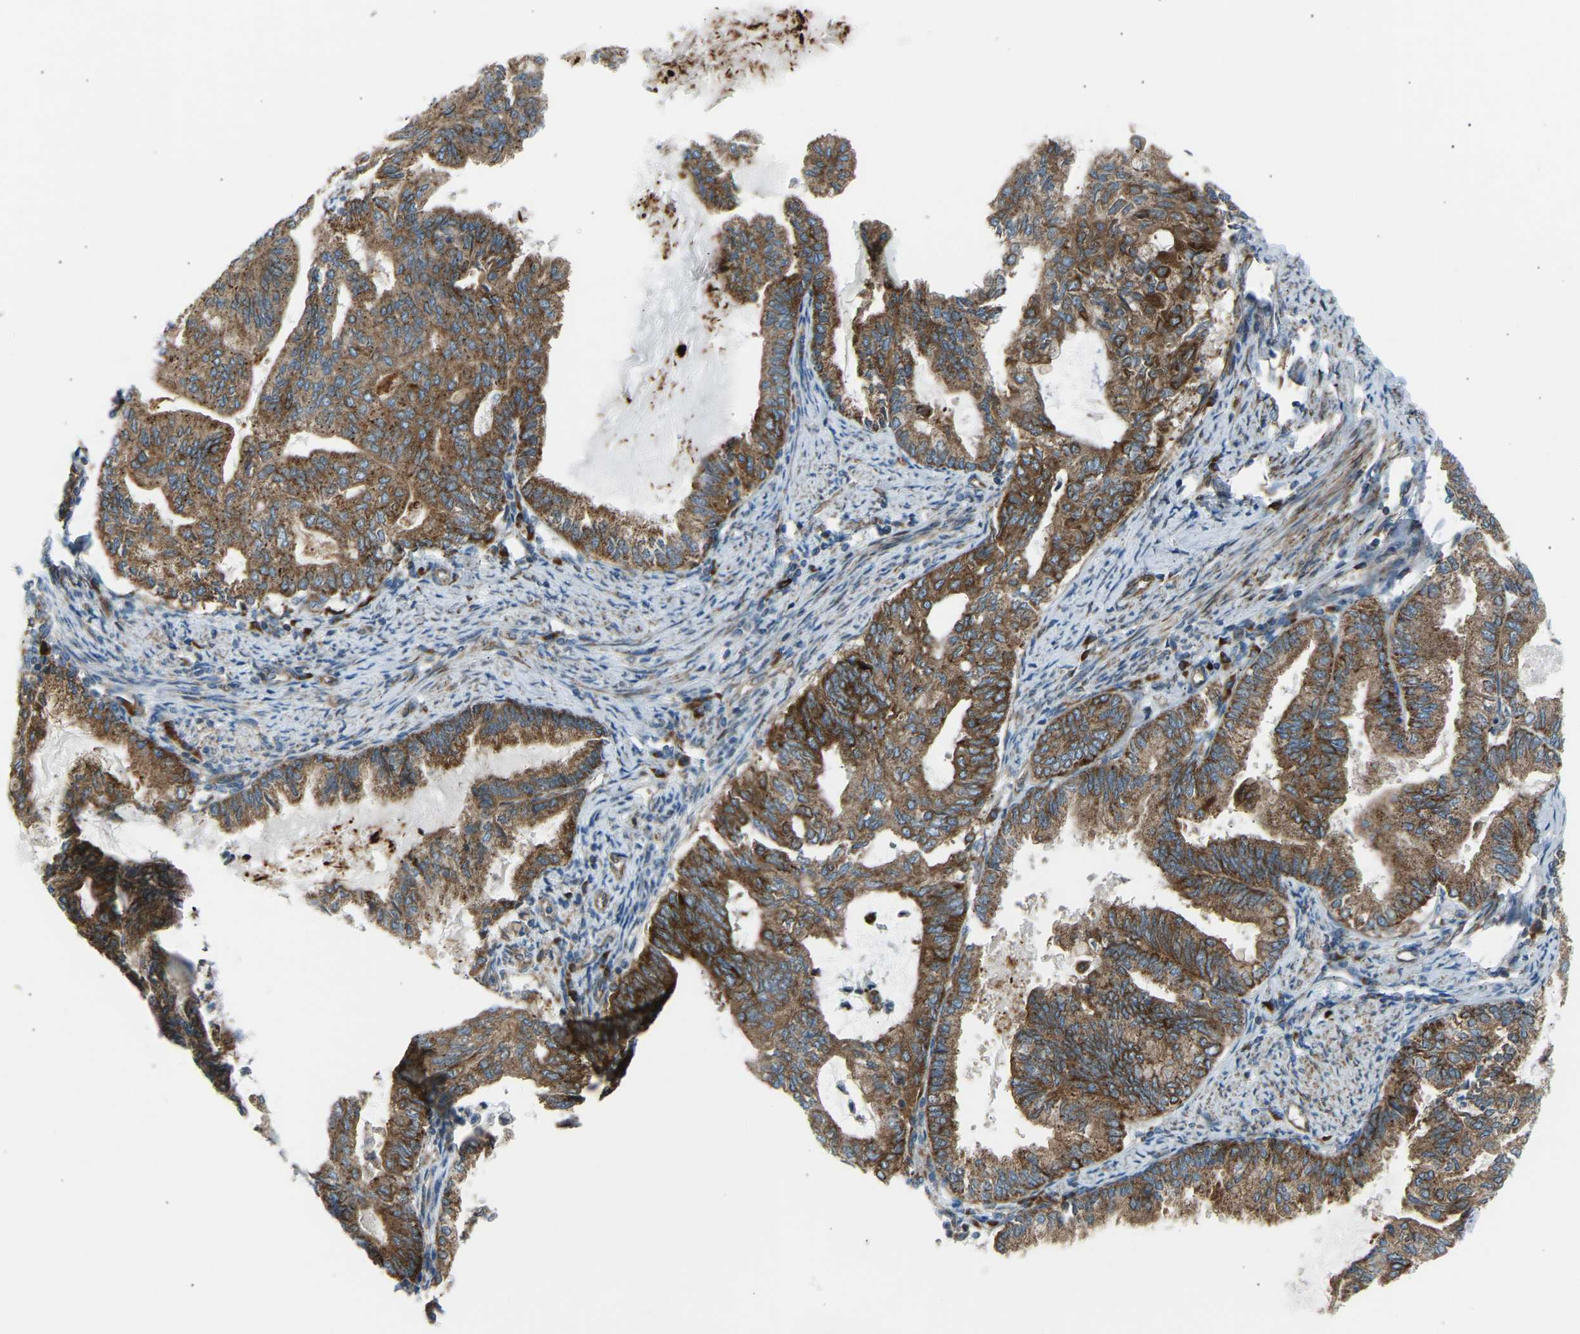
{"staining": {"intensity": "moderate", "quantity": ">75%", "location": "cytoplasmic/membranous"}, "tissue": "endometrial cancer", "cell_type": "Tumor cells", "image_type": "cancer", "snomed": [{"axis": "morphology", "description": "Adenocarcinoma, NOS"}, {"axis": "topography", "description": "Endometrium"}], "caption": "Endometrial adenocarcinoma stained with DAB IHC shows medium levels of moderate cytoplasmic/membranous positivity in about >75% of tumor cells.", "gene": "VPS41", "patient": {"sex": "female", "age": 86}}